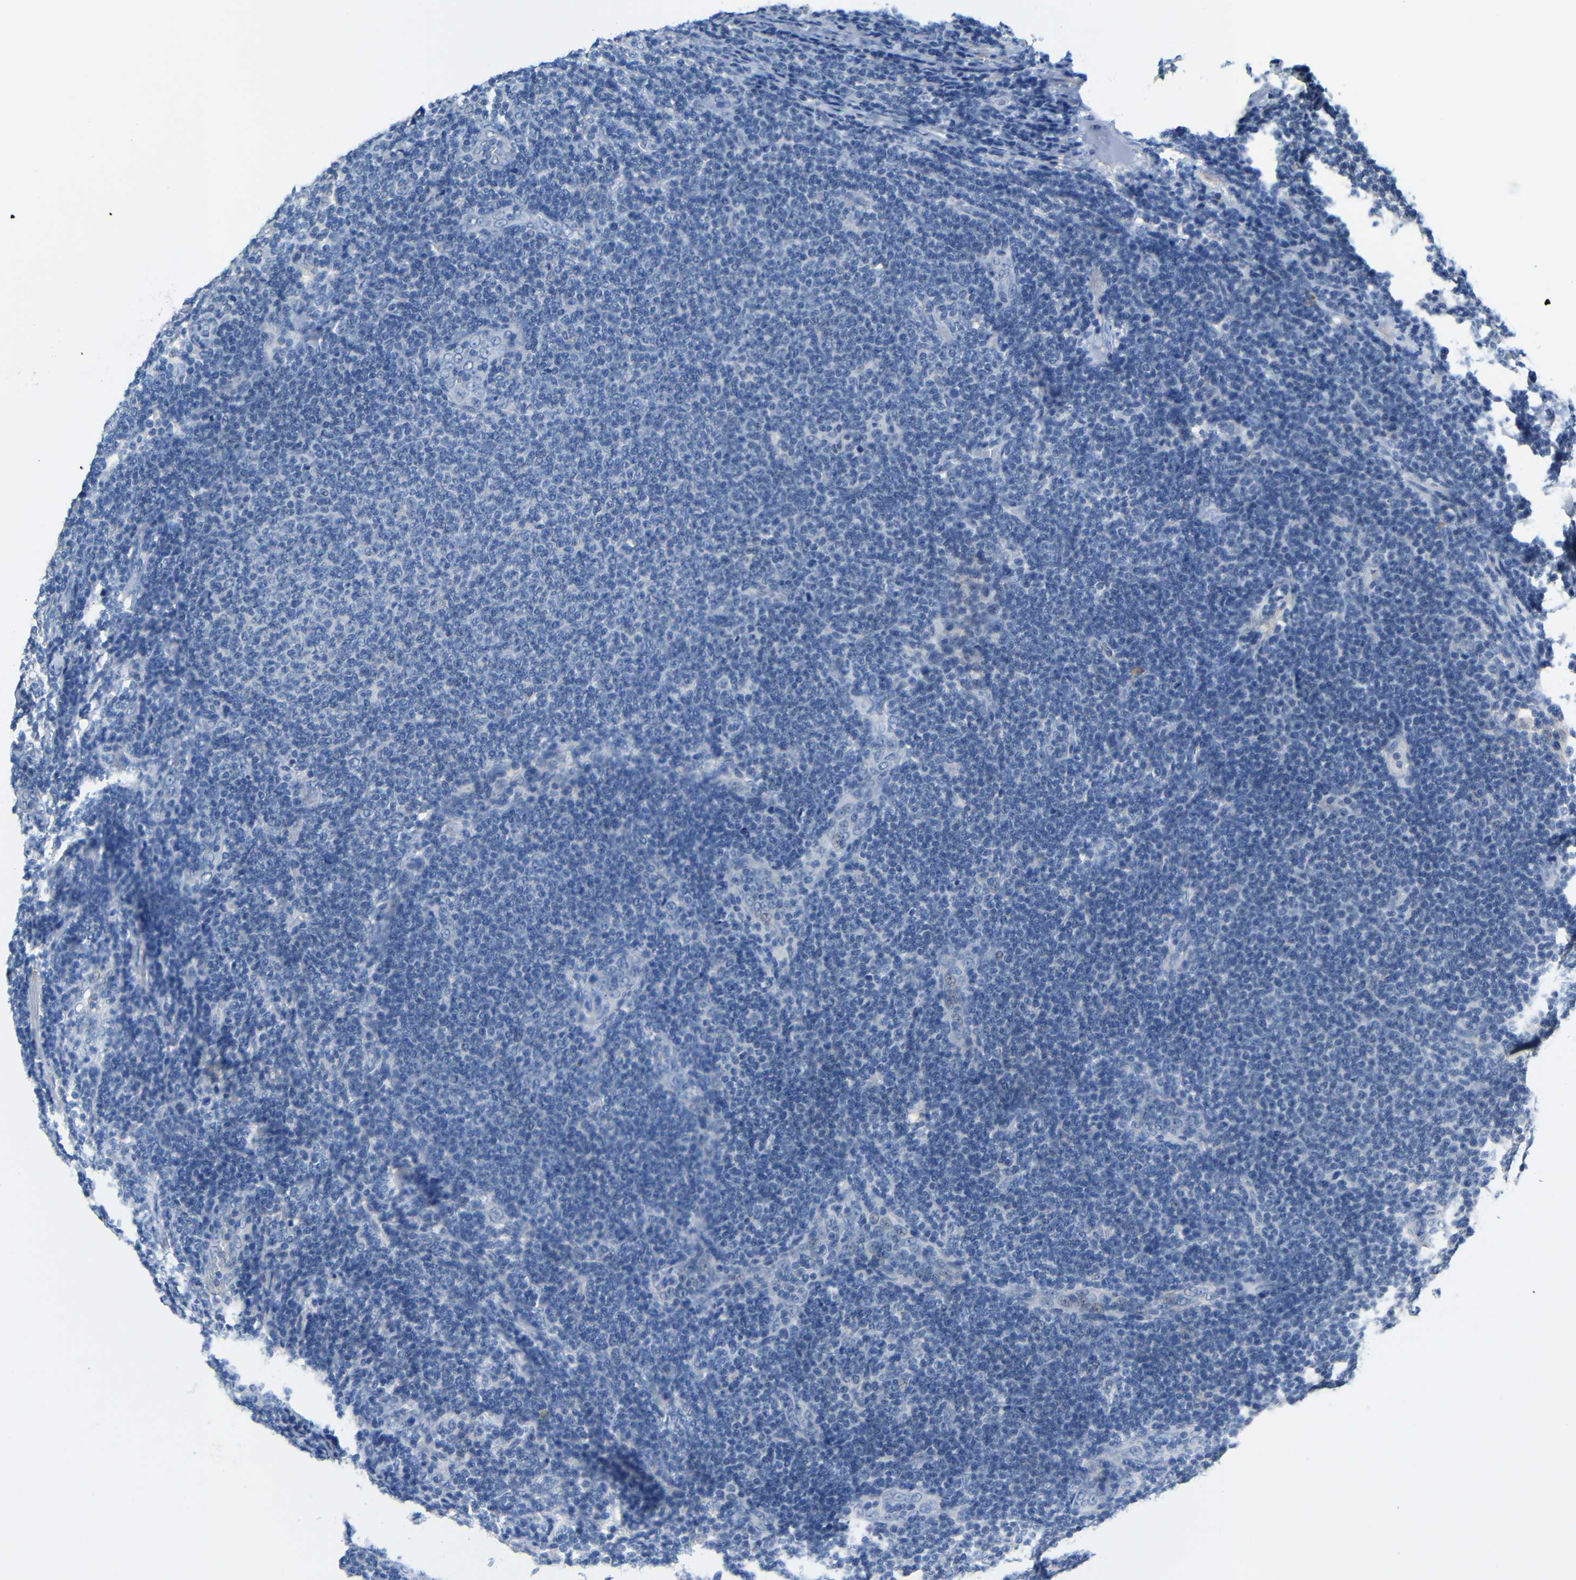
{"staining": {"intensity": "negative", "quantity": "none", "location": "none"}, "tissue": "lymphoma", "cell_type": "Tumor cells", "image_type": "cancer", "snomed": [{"axis": "morphology", "description": "Malignant lymphoma, non-Hodgkin's type, Low grade"}, {"axis": "topography", "description": "Lymph node"}], "caption": "Immunohistochemistry (IHC) micrograph of lymphoma stained for a protein (brown), which demonstrates no expression in tumor cells.", "gene": "NEGR1", "patient": {"sex": "male", "age": 66}}